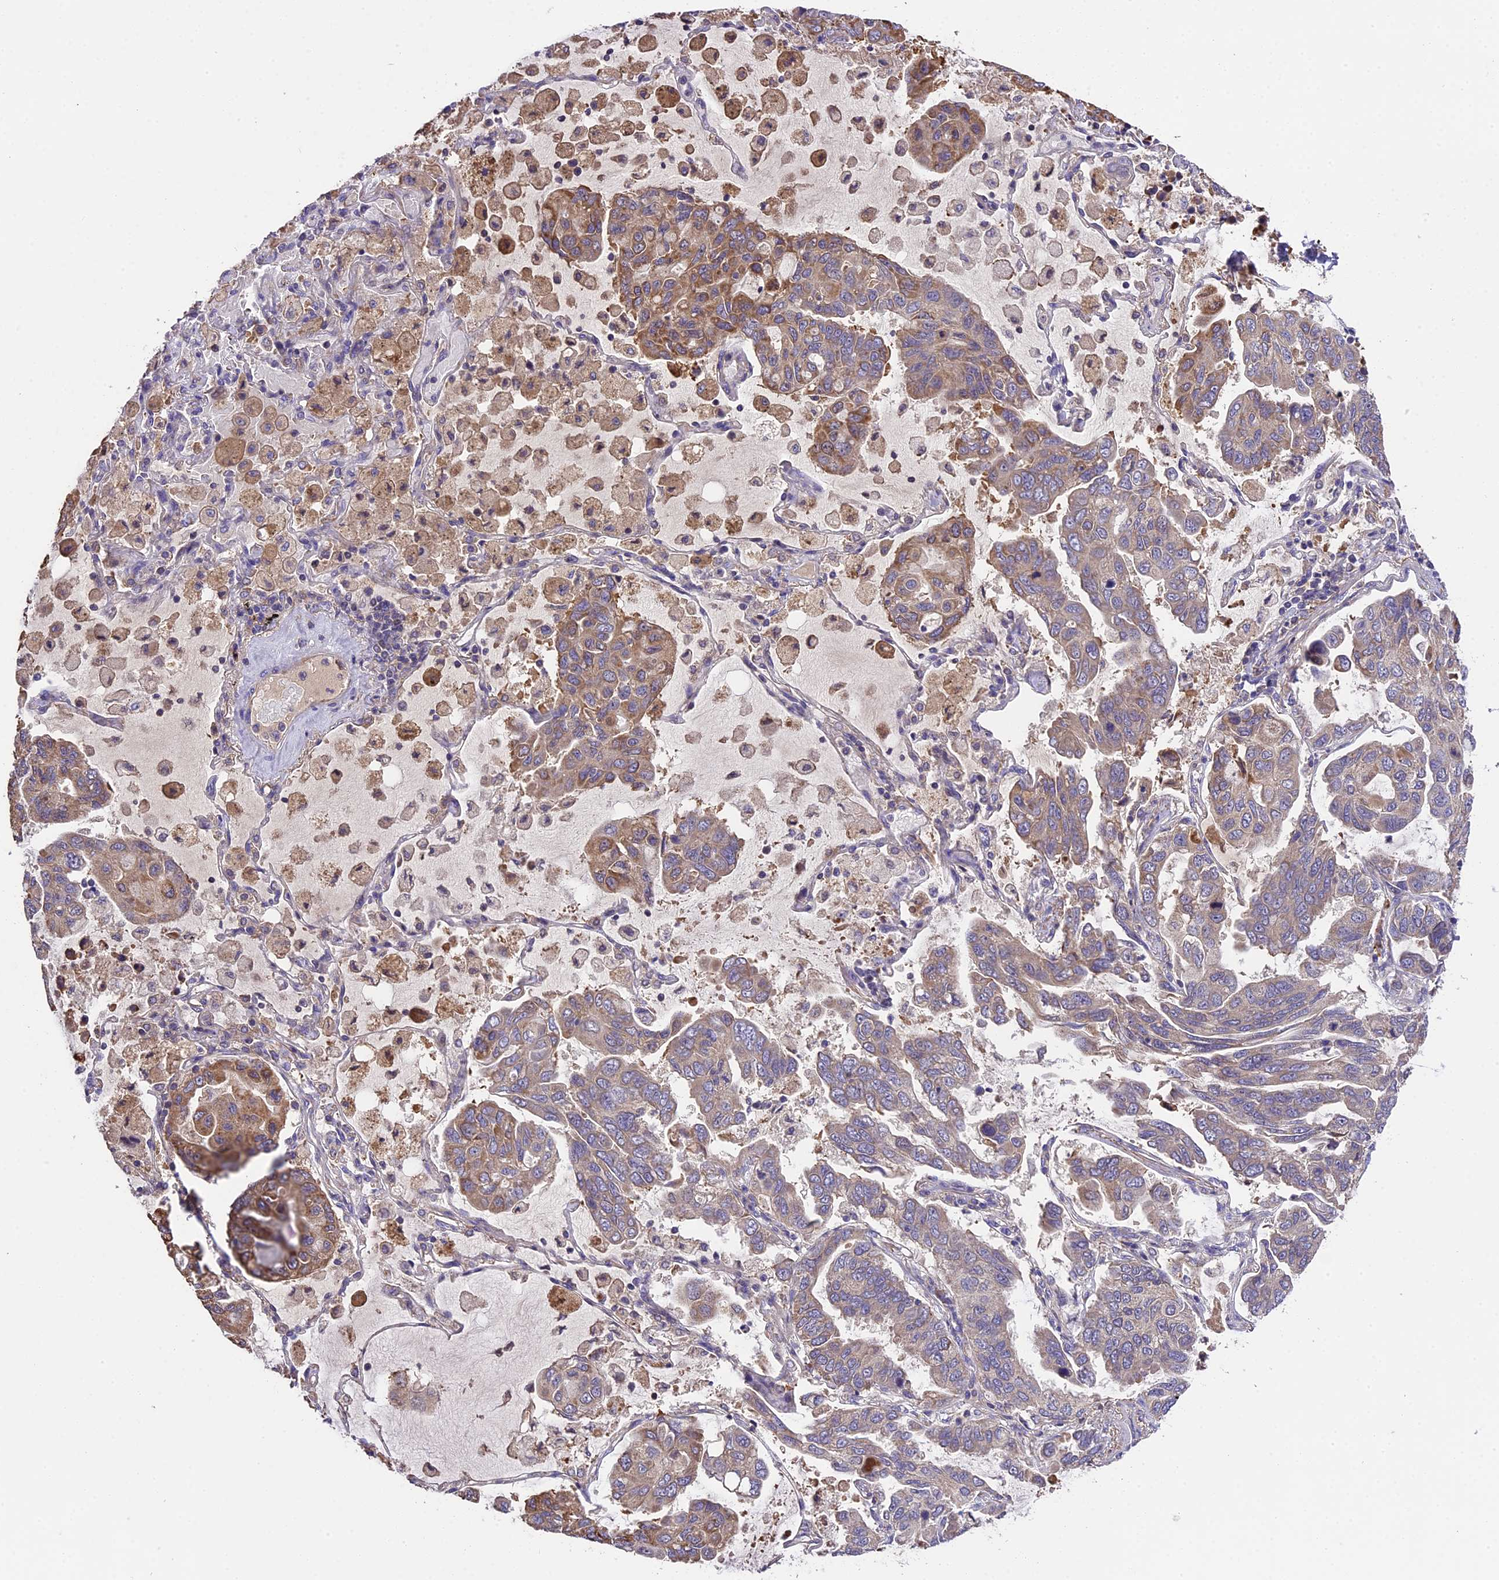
{"staining": {"intensity": "moderate", "quantity": ">75%", "location": "cytoplasmic/membranous"}, "tissue": "lung cancer", "cell_type": "Tumor cells", "image_type": "cancer", "snomed": [{"axis": "morphology", "description": "Adenocarcinoma, NOS"}, {"axis": "topography", "description": "Lung"}], "caption": "Adenocarcinoma (lung) stained with immunohistochemistry reveals moderate cytoplasmic/membranous positivity in approximately >75% of tumor cells.", "gene": "ABCC10", "patient": {"sex": "male", "age": 64}}